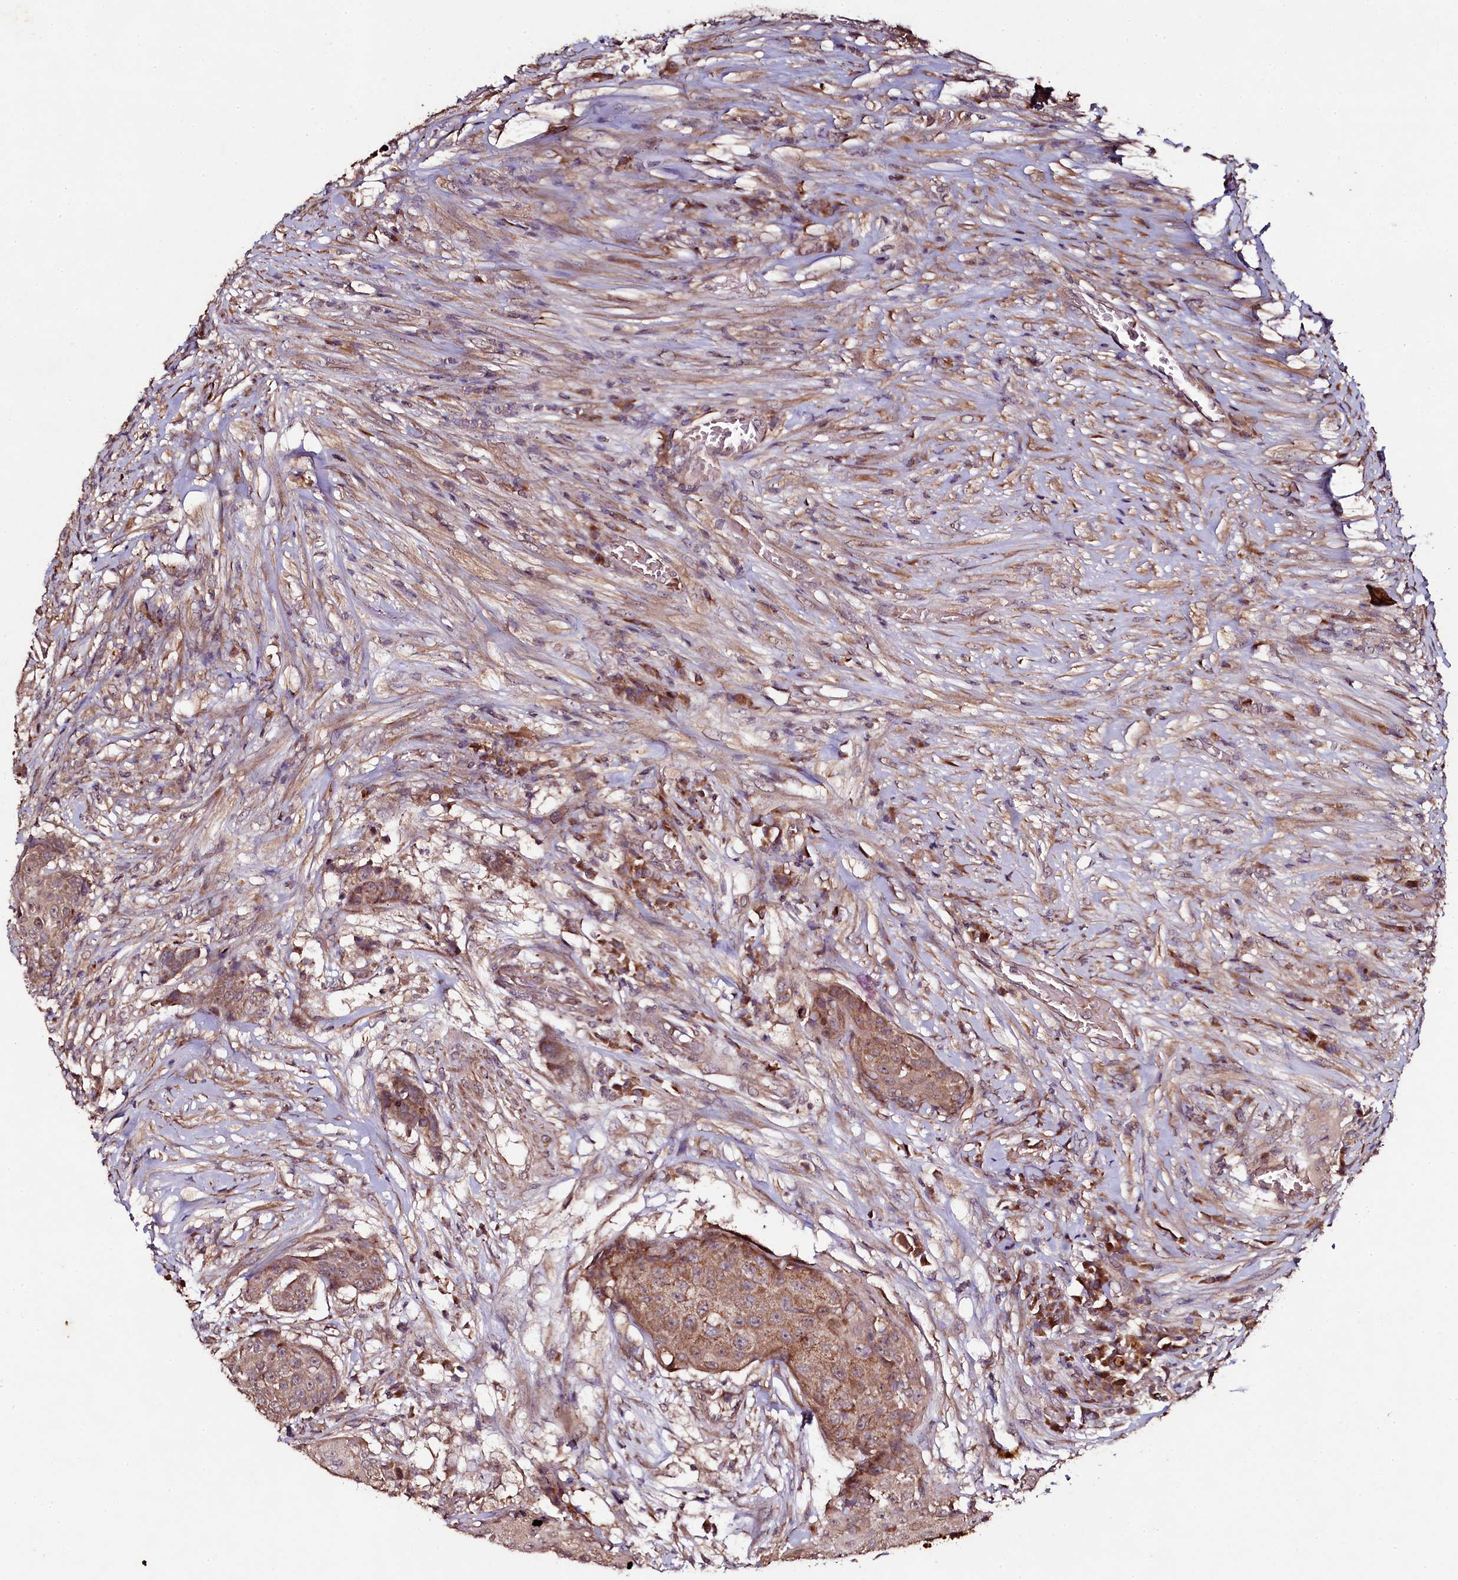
{"staining": {"intensity": "moderate", "quantity": ">75%", "location": "cytoplasmic/membranous"}, "tissue": "urothelial cancer", "cell_type": "Tumor cells", "image_type": "cancer", "snomed": [{"axis": "morphology", "description": "Urothelial carcinoma, High grade"}, {"axis": "topography", "description": "Urinary bladder"}], "caption": "A brown stain highlights moderate cytoplasmic/membranous positivity of a protein in human high-grade urothelial carcinoma tumor cells.", "gene": "SEC24C", "patient": {"sex": "female", "age": 63}}